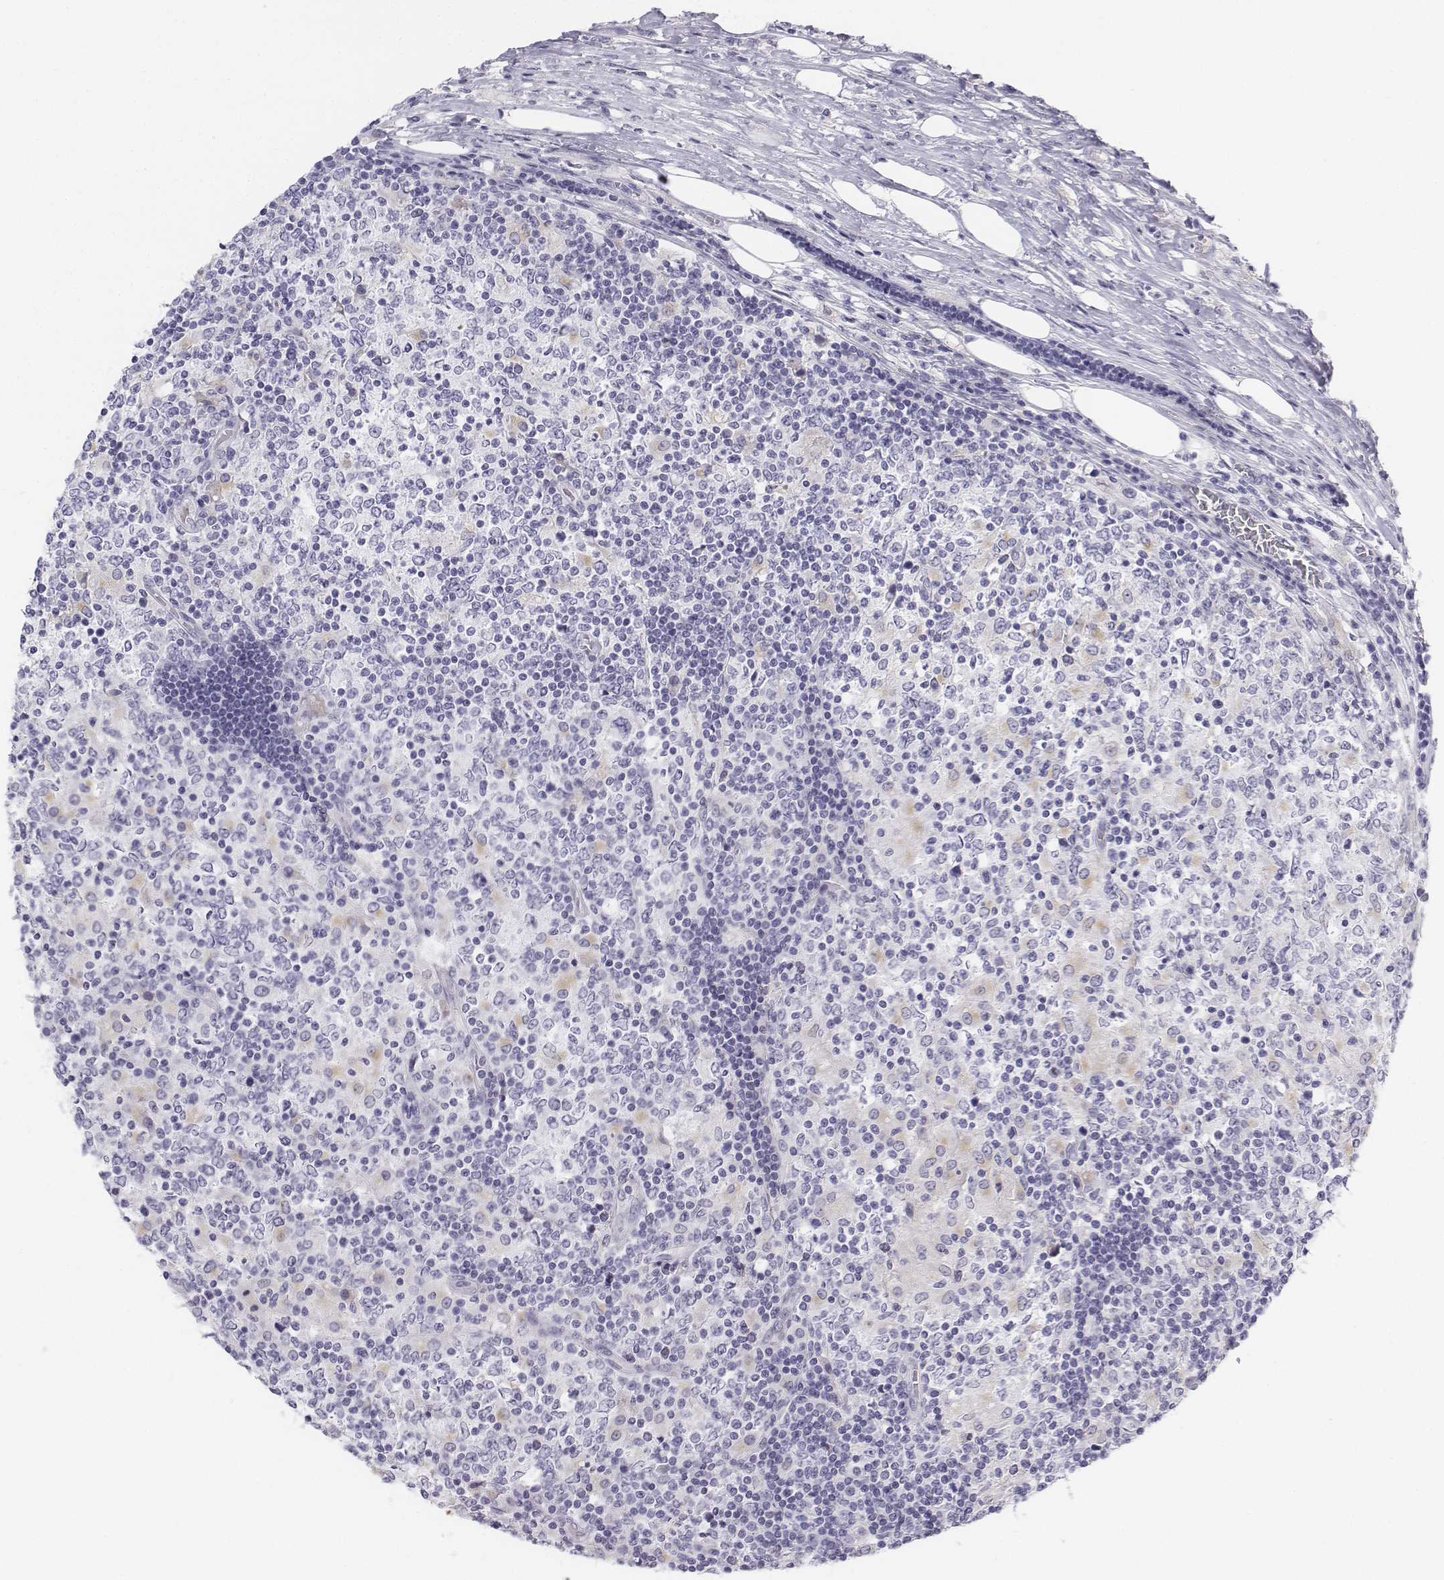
{"staining": {"intensity": "negative", "quantity": "none", "location": "none"}, "tissue": "lymphoma", "cell_type": "Tumor cells", "image_type": "cancer", "snomed": [{"axis": "morphology", "description": "Malignant lymphoma, non-Hodgkin's type, High grade"}, {"axis": "topography", "description": "Lymph node"}], "caption": "A high-resolution photomicrograph shows immunohistochemistry staining of high-grade malignant lymphoma, non-Hodgkin's type, which displays no significant staining in tumor cells.", "gene": "TH", "patient": {"sex": "female", "age": 84}}